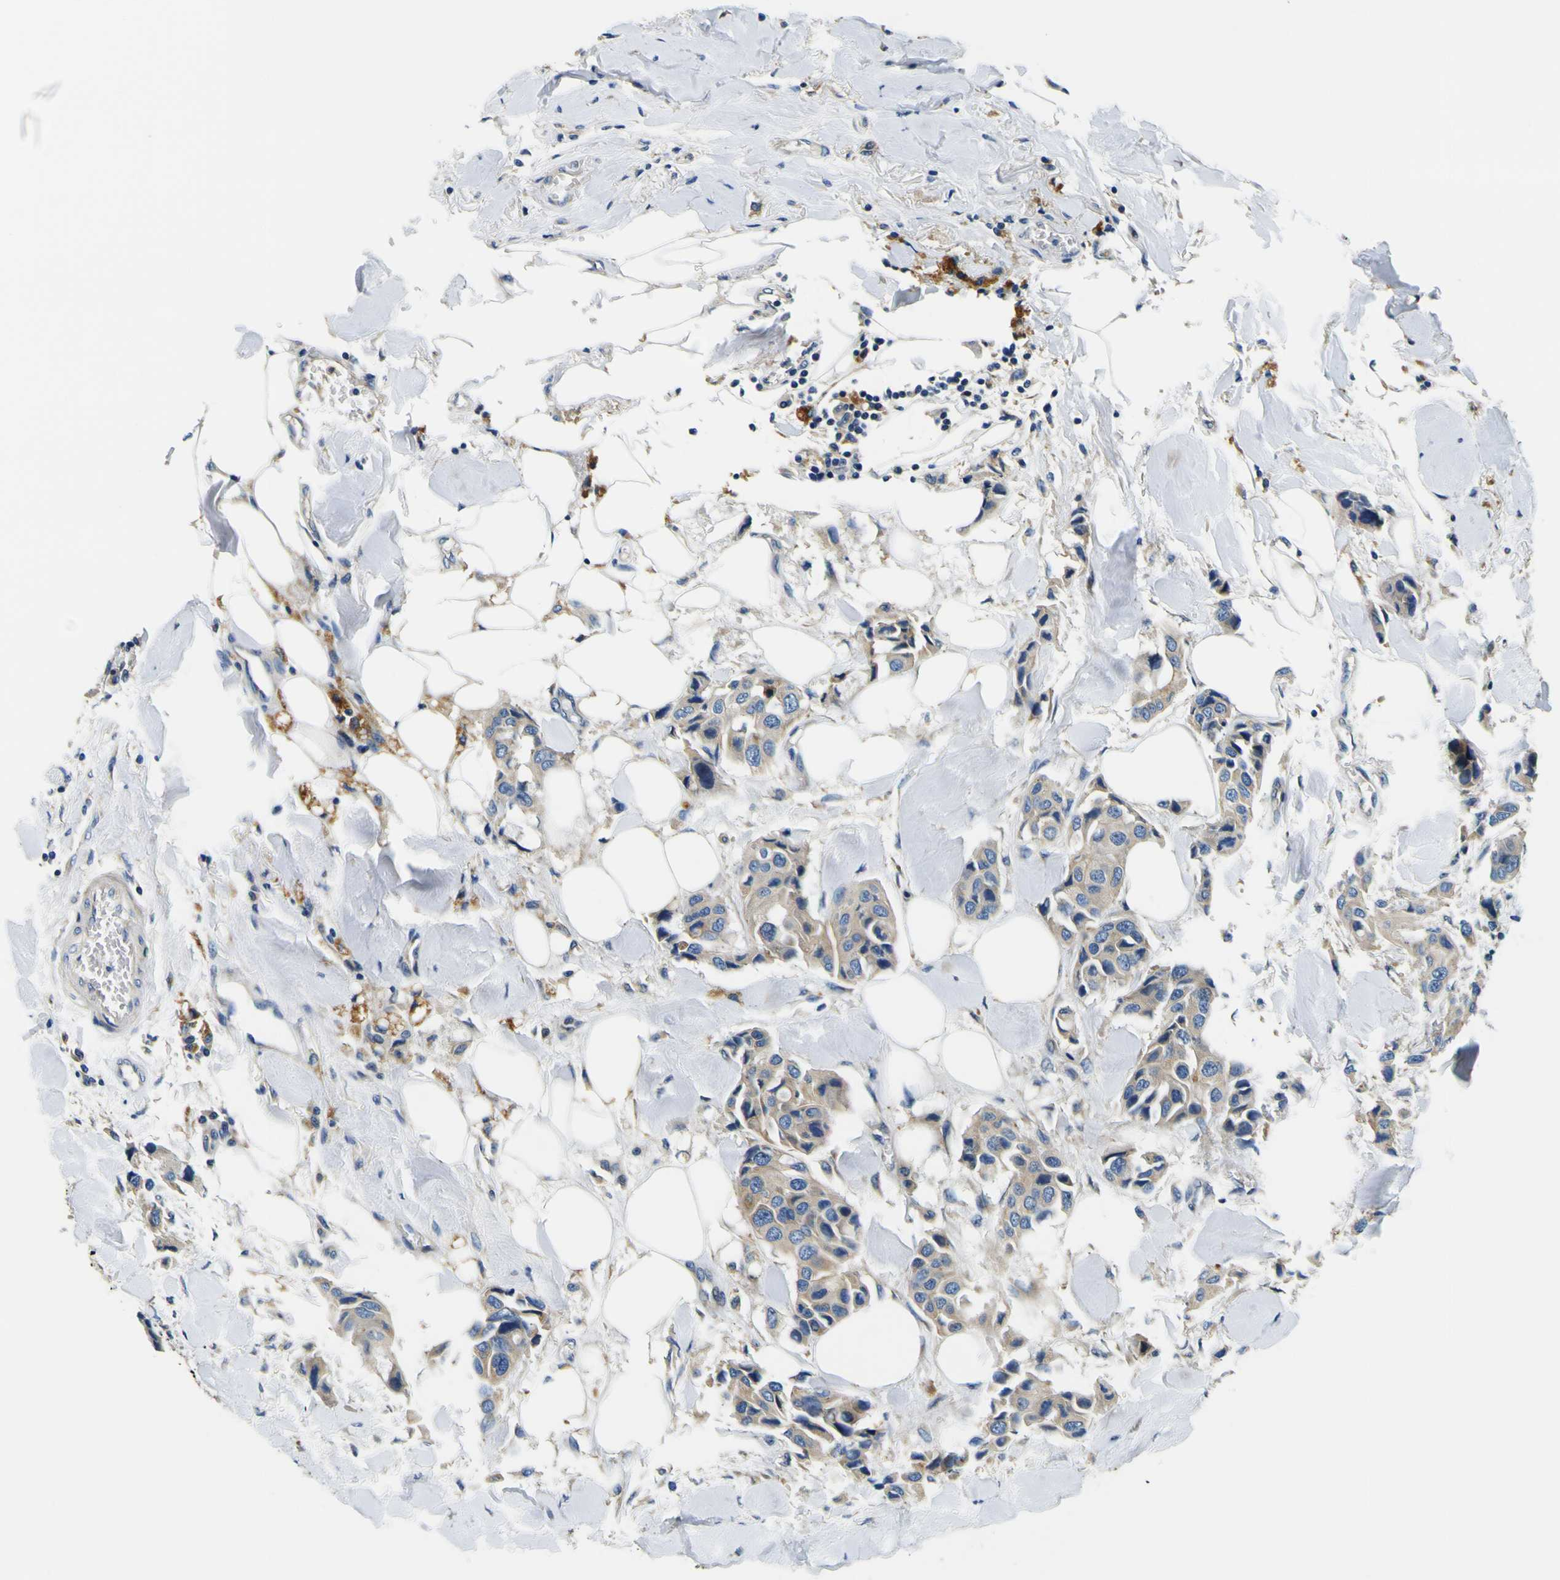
{"staining": {"intensity": "weak", "quantity": ">75%", "location": "cytoplasmic/membranous"}, "tissue": "breast cancer", "cell_type": "Tumor cells", "image_type": "cancer", "snomed": [{"axis": "morphology", "description": "Duct carcinoma"}, {"axis": "topography", "description": "Breast"}], "caption": "The image reveals a brown stain indicating the presence of a protein in the cytoplasmic/membranous of tumor cells in intraductal carcinoma (breast). (IHC, brightfield microscopy, high magnification).", "gene": "CLSTN1", "patient": {"sex": "female", "age": 80}}